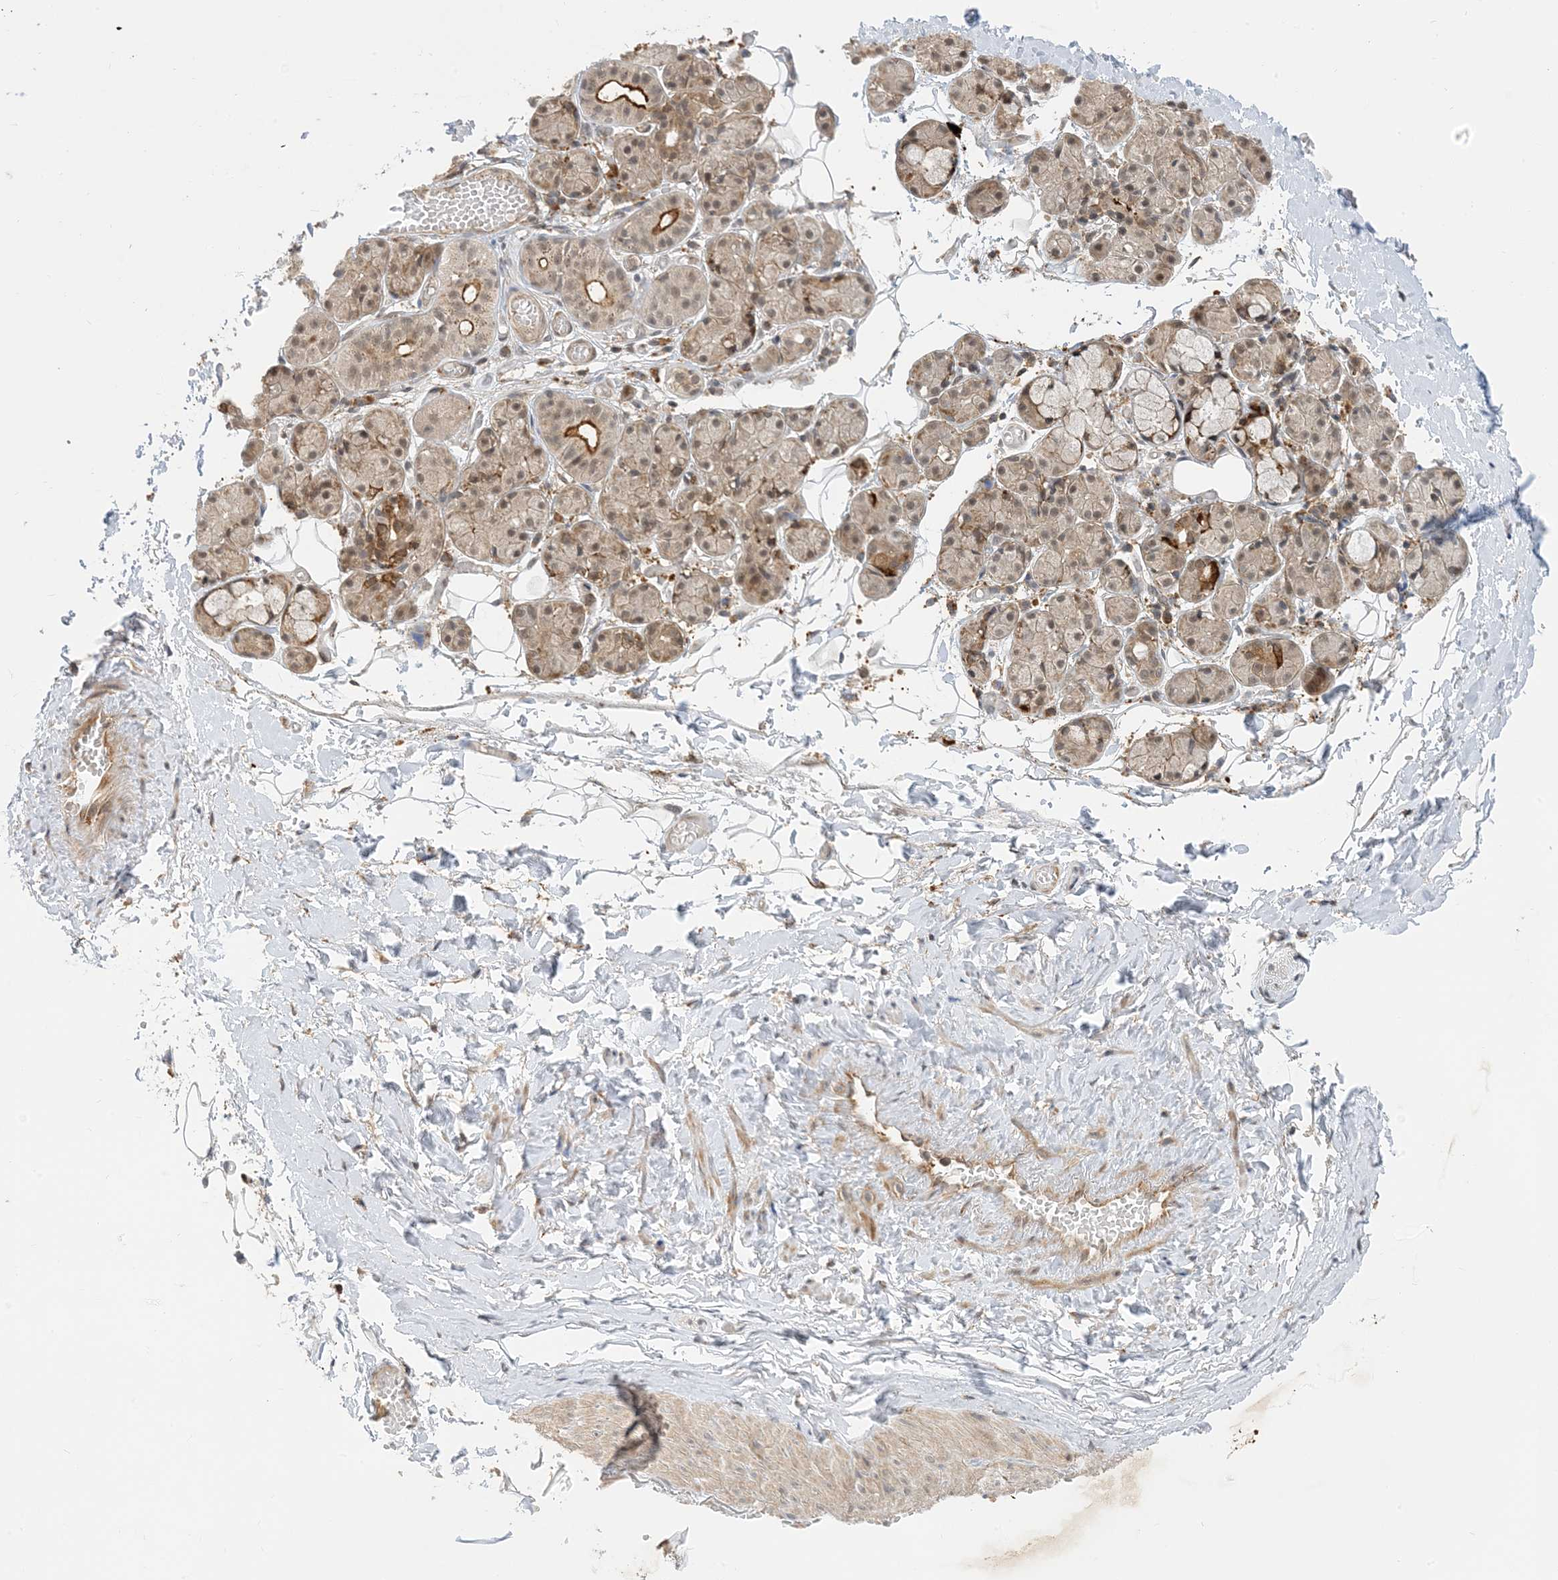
{"staining": {"intensity": "moderate", "quantity": "25%-75%", "location": "cytoplasmic/membranous"}, "tissue": "salivary gland", "cell_type": "Glandular cells", "image_type": "normal", "snomed": [{"axis": "morphology", "description": "Normal tissue, NOS"}, {"axis": "topography", "description": "Salivary gland"}], "caption": "Immunohistochemistry (DAB) staining of benign human salivary gland demonstrates moderate cytoplasmic/membranous protein staining in approximately 25%-75% of glandular cells.", "gene": "METTL21A", "patient": {"sex": "male", "age": 63}}